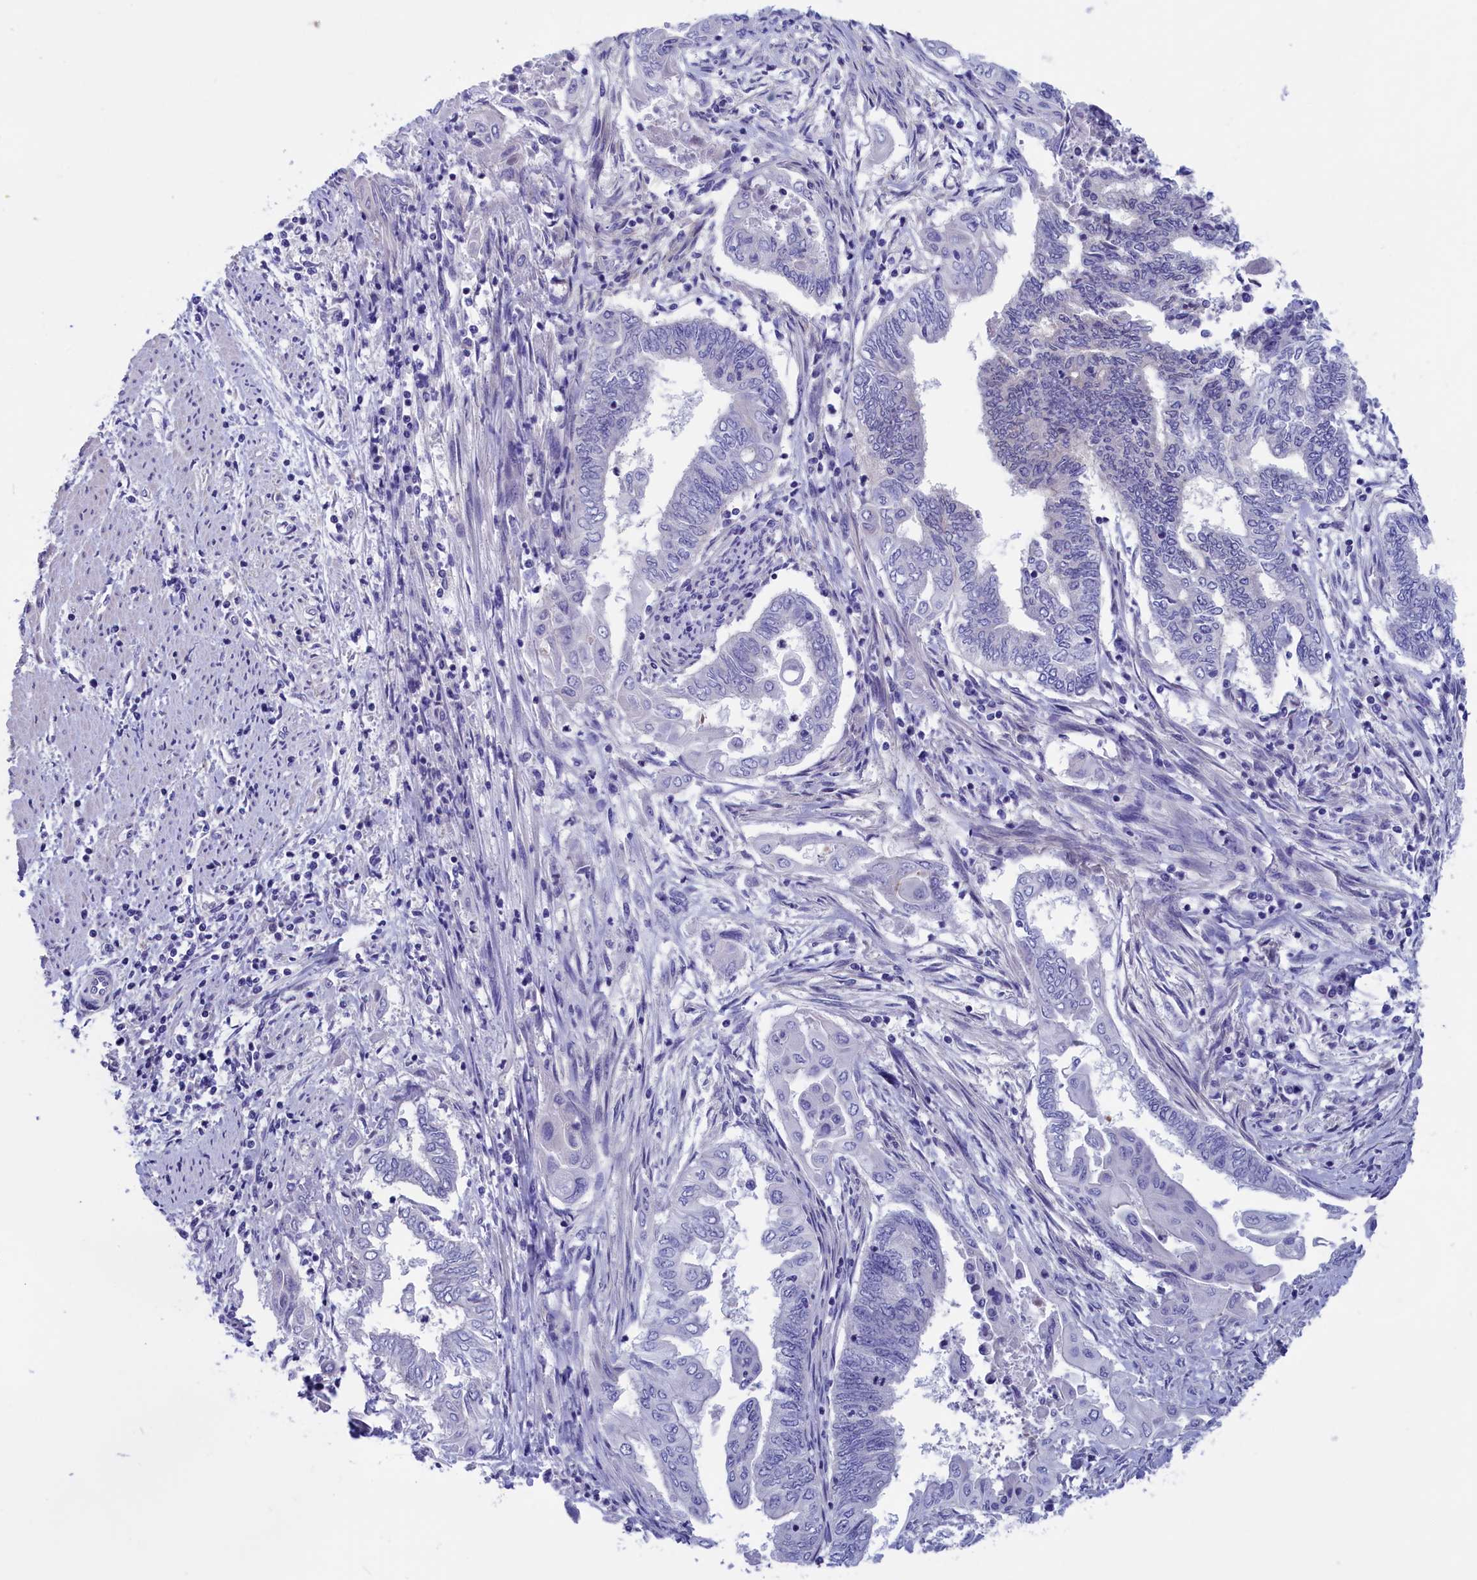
{"staining": {"intensity": "negative", "quantity": "none", "location": "none"}, "tissue": "endometrial cancer", "cell_type": "Tumor cells", "image_type": "cancer", "snomed": [{"axis": "morphology", "description": "Adenocarcinoma, NOS"}, {"axis": "topography", "description": "Uterus"}, {"axis": "topography", "description": "Endometrium"}], "caption": "Histopathology image shows no significant protein staining in tumor cells of endometrial cancer. (DAB IHC with hematoxylin counter stain).", "gene": "VPS35L", "patient": {"sex": "female", "age": 70}}